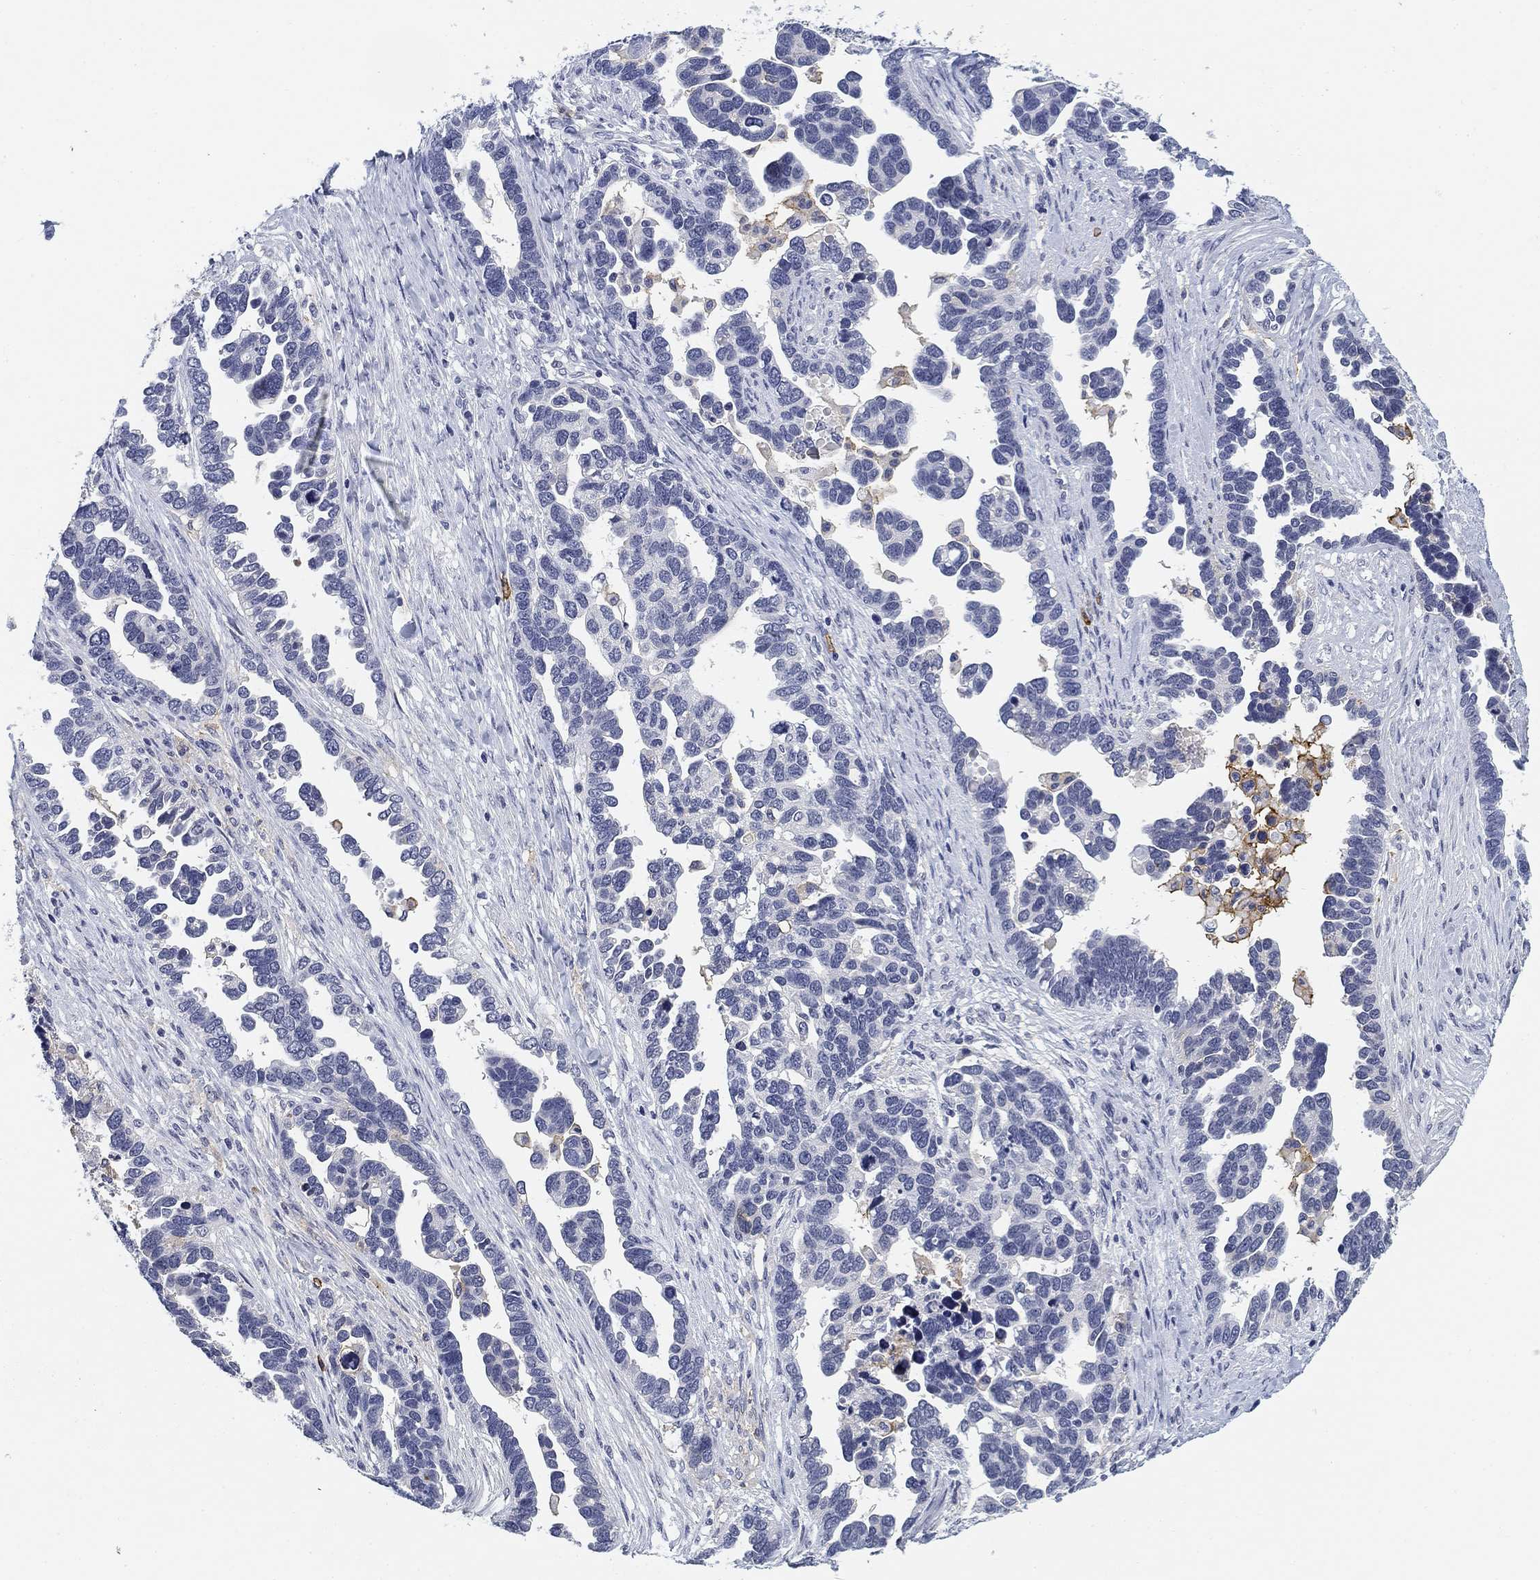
{"staining": {"intensity": "negative", "quantity": "none", "location": "none"}, "tissue": "ovarian cancer", "cell_type": "Tumor cells", "image_type": "cancer", "snomed": [{"axis": "morphology", "description": "Cystadenocarcinoma, serous, NOS"}, {"axis": "topography", "description": "Ovary"}], "caption": "An immunohistochemistry (IHC) micrograph of ovarian cancer (serous cystadenocarcinoma) is shown. There is no staining in tumor cells of ovarian cancer (serous cystadenocarcinoma).", "gene": "SLC2A5", "patient": {"sex": "female", "age": 54}}